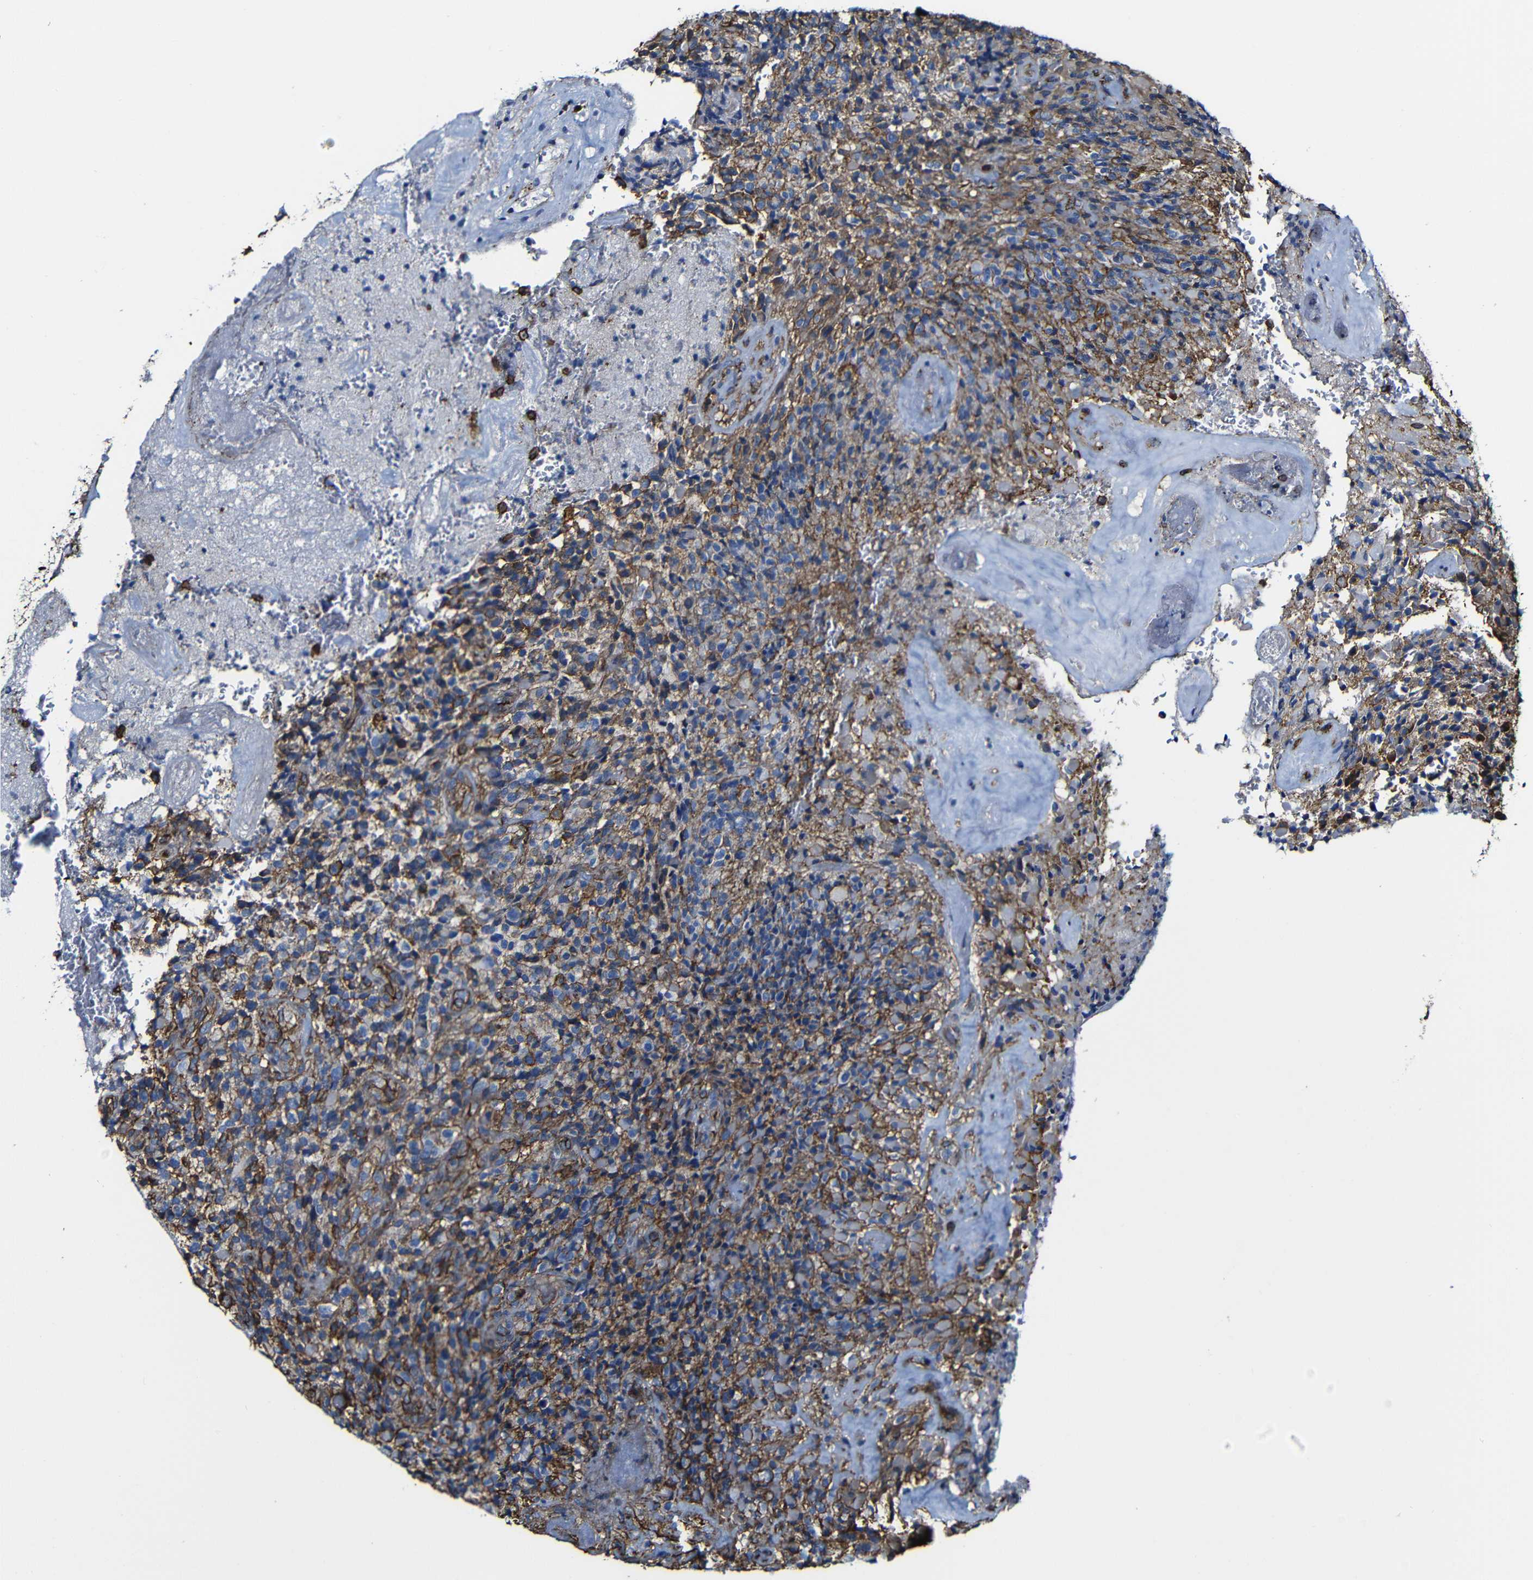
{"staining": {"intensity": "moderate", "quantity": "25%-75%", "location": "cytoplasmic/membranous"}, "tissue": "glioma", "cell_type": "Tumor cells", "image_type": "cancer", "snomed": [{"axis": "morphology", "description": "Glioma, malignant, High grade"}, {"axis": "topography", "description": "Brain"}], "caption": "Human glioma stained with a protein marker displays moderate staining in tumor cells.", "gene": "MSN", "patient": {"sex": "male", "age": 71}}